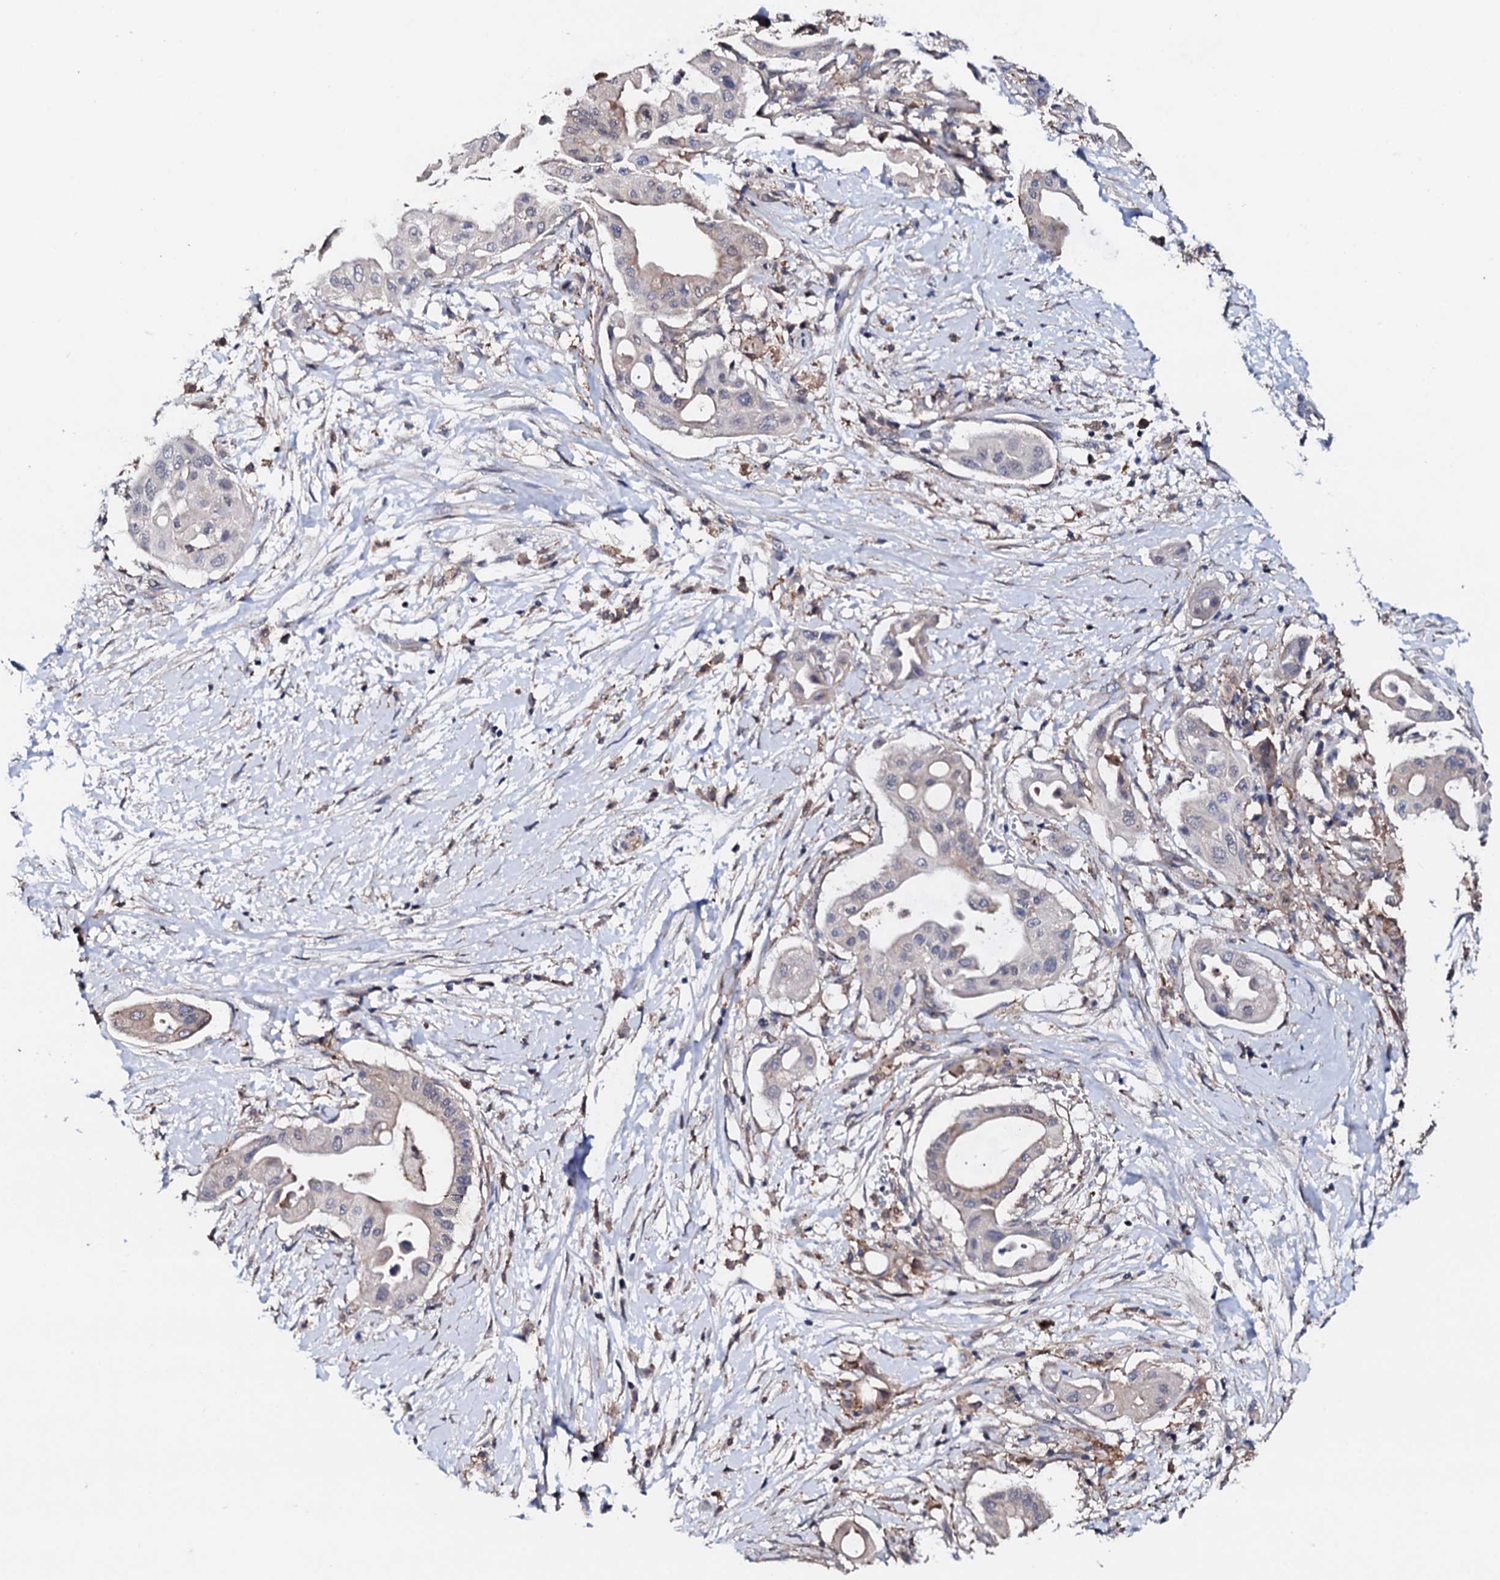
{"staining": {"intensity": "negative", "quantity": "none", "location": "none"}, "tissue": "pancreatic cancer", "cell_type": "Tumor cells", "image_type": "cancer", "snomed": [{"axis": "morphology", "description": "Adenocarcinoma, NOS"}, {"axis": "topography", "description": "Pancreas"}], "caption": "IHC image of human pancreatic cancer stained for a protein (brown), which exhibits no expression in tumor cells.", "gene": "EDC3", "patient": {"sex": "male", "age": 68}}